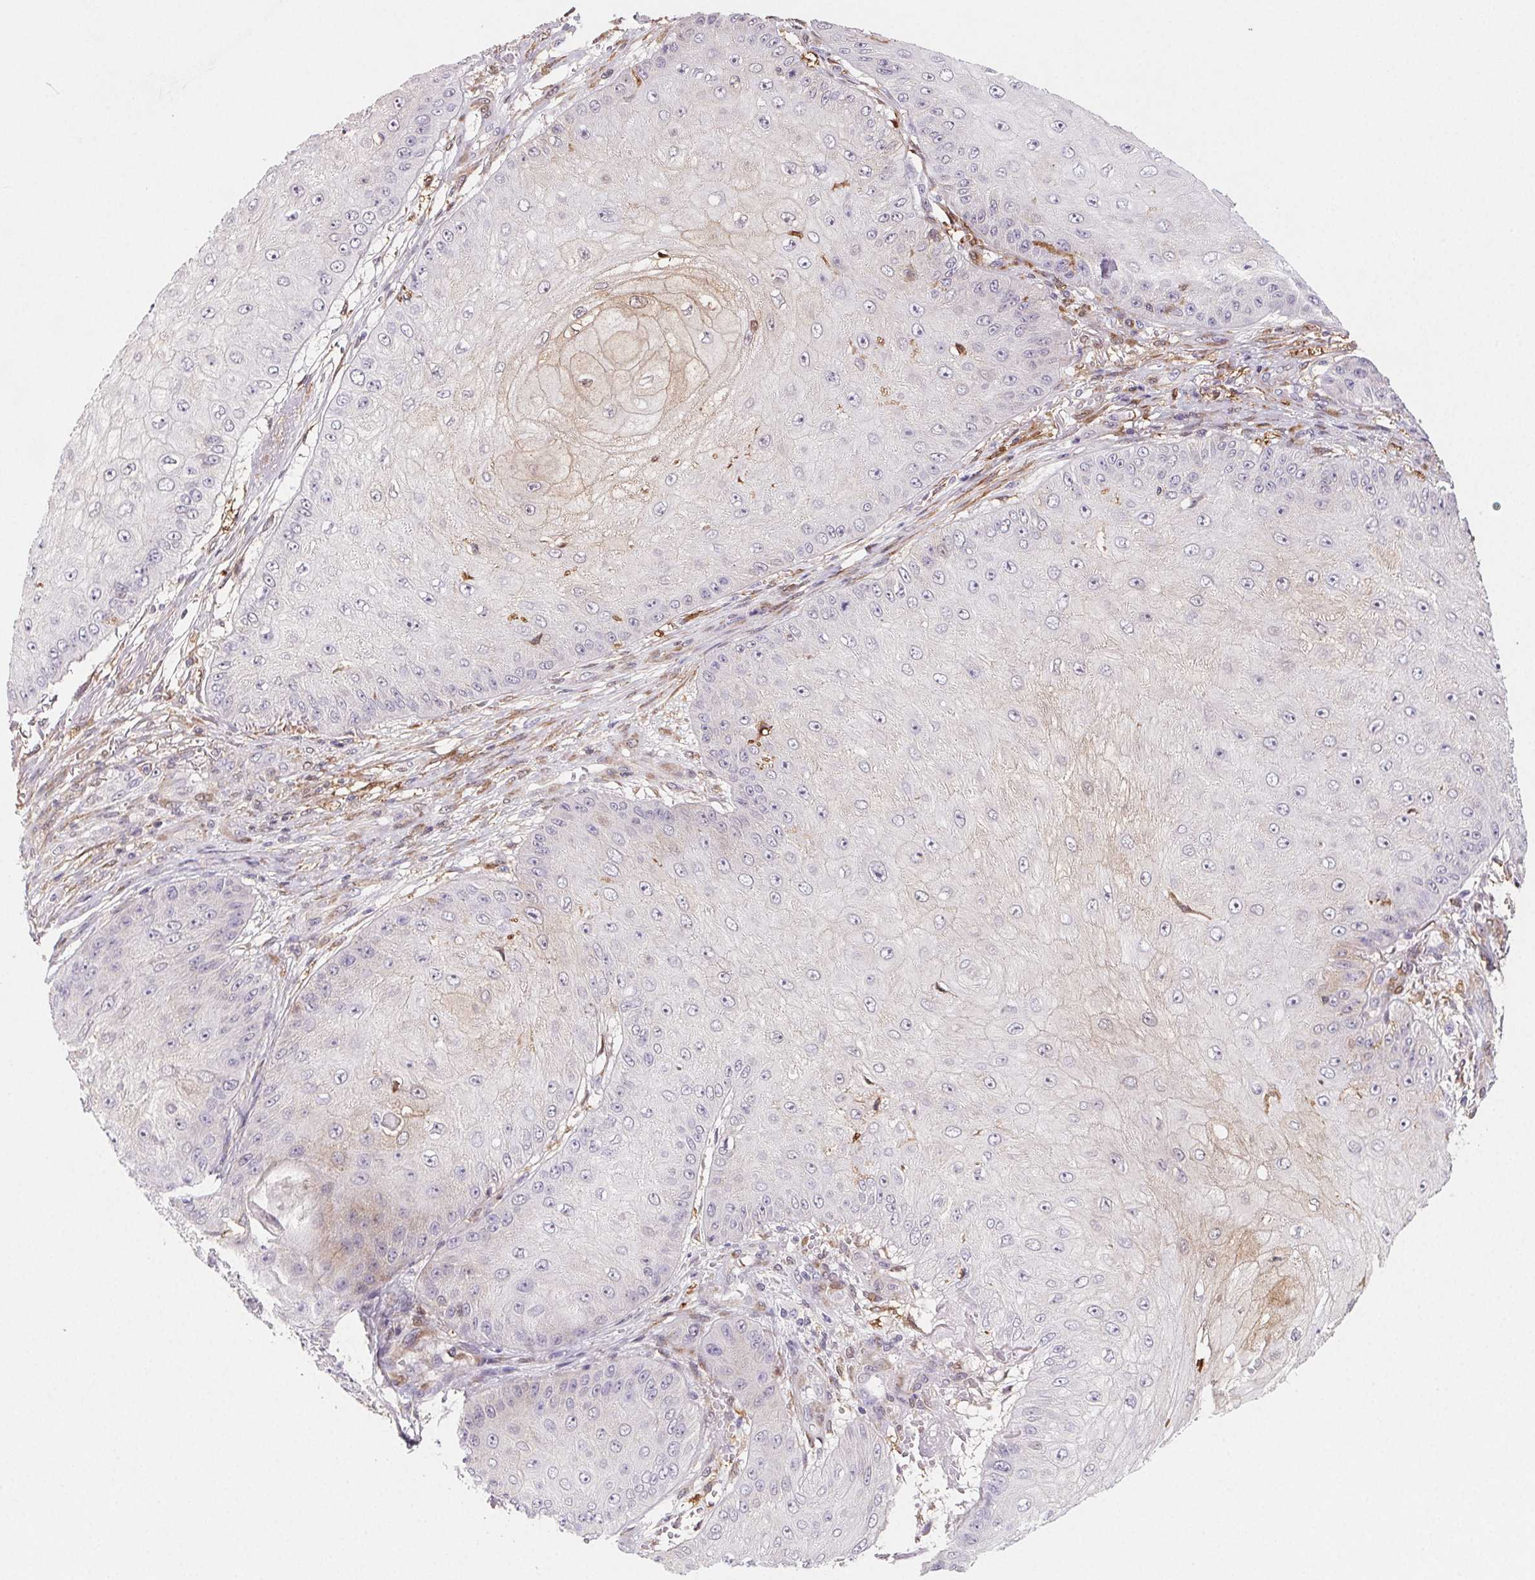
{"staining": {"intensity": "weak", "quantity": "25%-75%", "location": "cytoplasmic/membranous"}, "tissue": "skin cancer", "cell_type": "Tumor cells", "image_type": "cancer", "snomed": [{"axis": "morphology", "description": "Squamous cell carcinoma, NOS"}, {"axis": "topography", "description": "Skin"}], "caption": "Skin squamous cell carcinoma stained with DAB immunohistochemistry reveals low levels of weak cytoplasmic/membranous expression in about 25%-75% of tumor cells. Using DAB (3,3'-diaminobenzidine) (brown) and hematoxylin (blue) stains, captured at high magnification using brightfield microscopy.", "gene": "GBP1", "patient": {"sex": "male", "age": 70}}